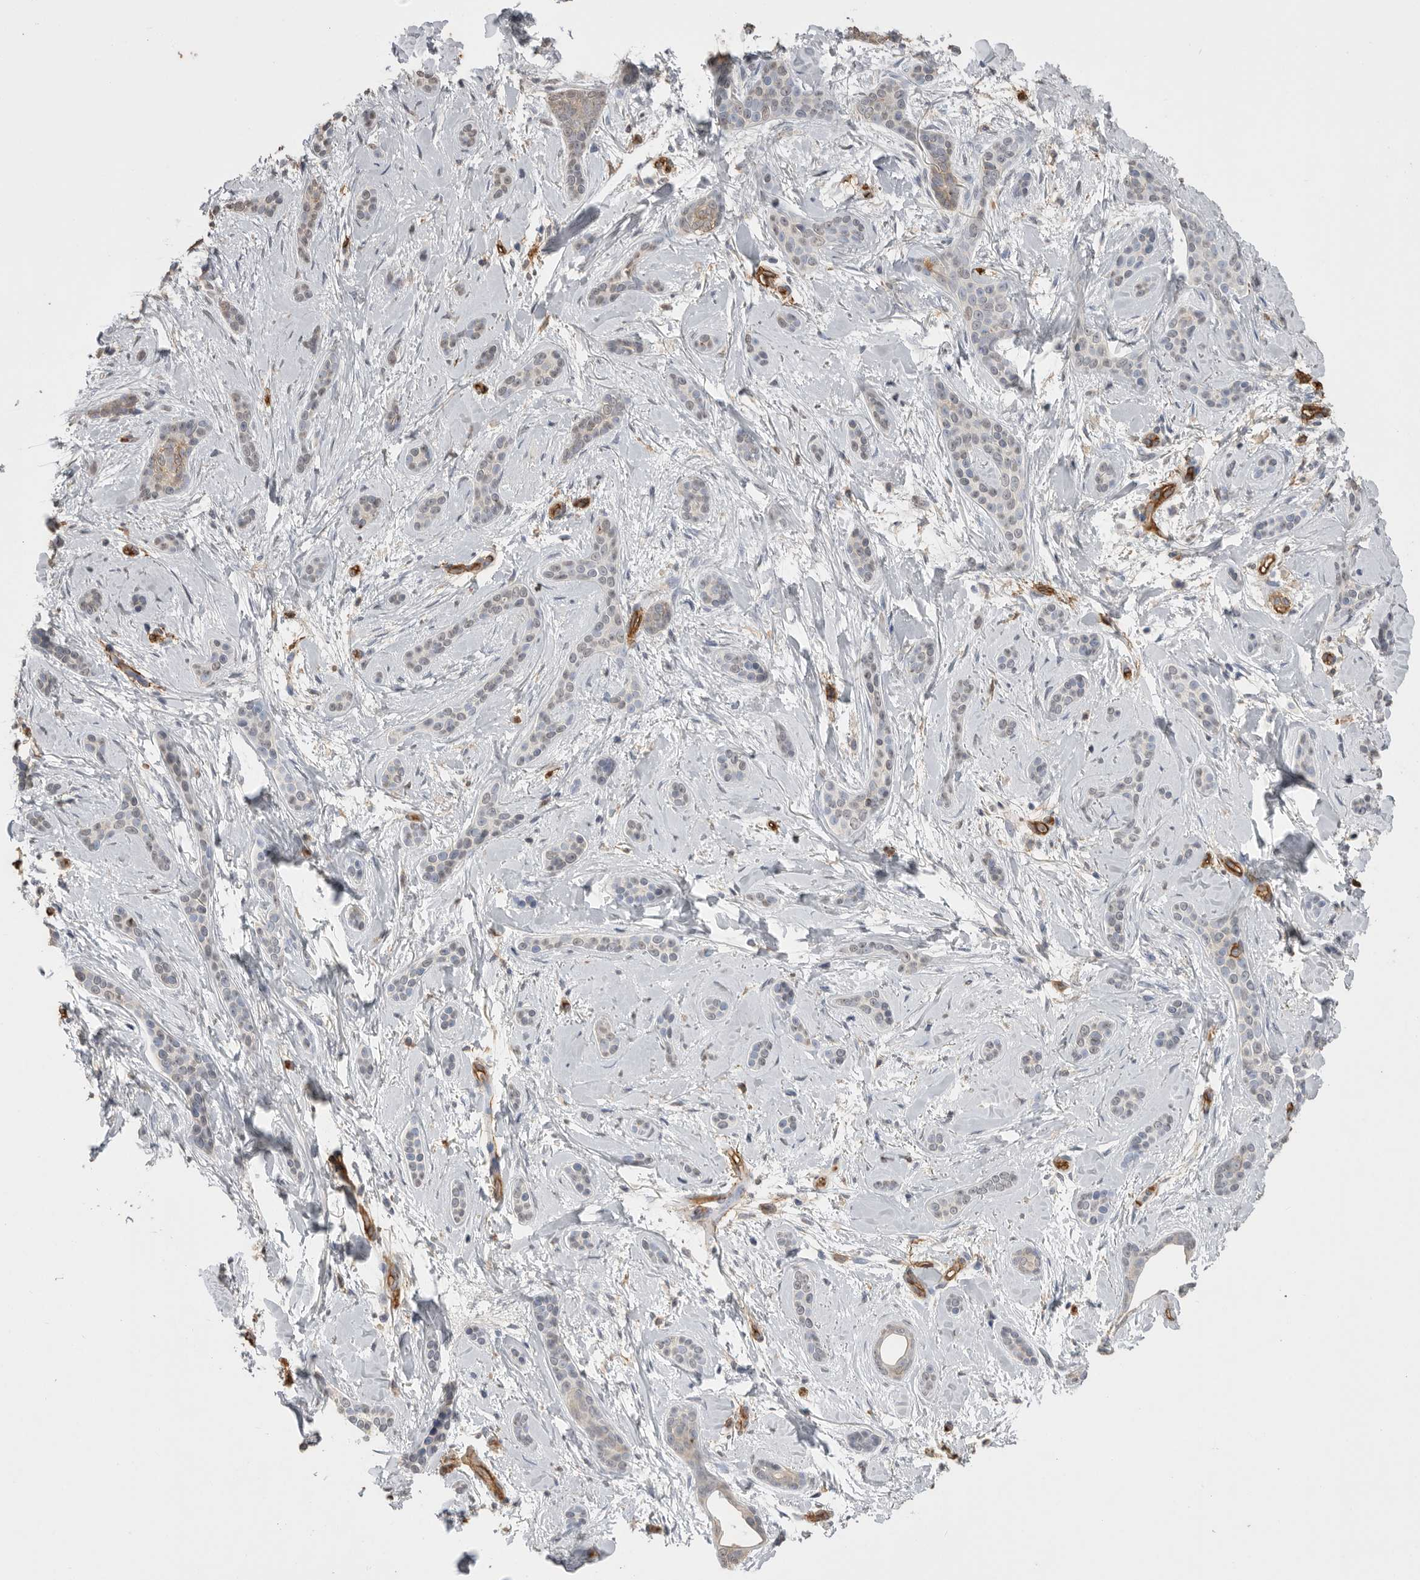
{"staining": {"intensity": "negative", "quantity": "none", "location": "none"}, "tissue": "skin cancer", "cell_type": "Tumor cells", "image_type": "cancer", "snomed": [{"axis": "morphology", "description": "Basal cell carcinoma"}, {"axis": "morphology", "description": "Adnexal tumor, benign"}, {"axis": "topography", "description": "Skin"}], "caption": "Basal cell carcinoma (skin) was stained to show a protein in brown. There is no significant staining in tumor cells.", "gene": "IL27", "patient": {"sex": "female", "age": 42}}